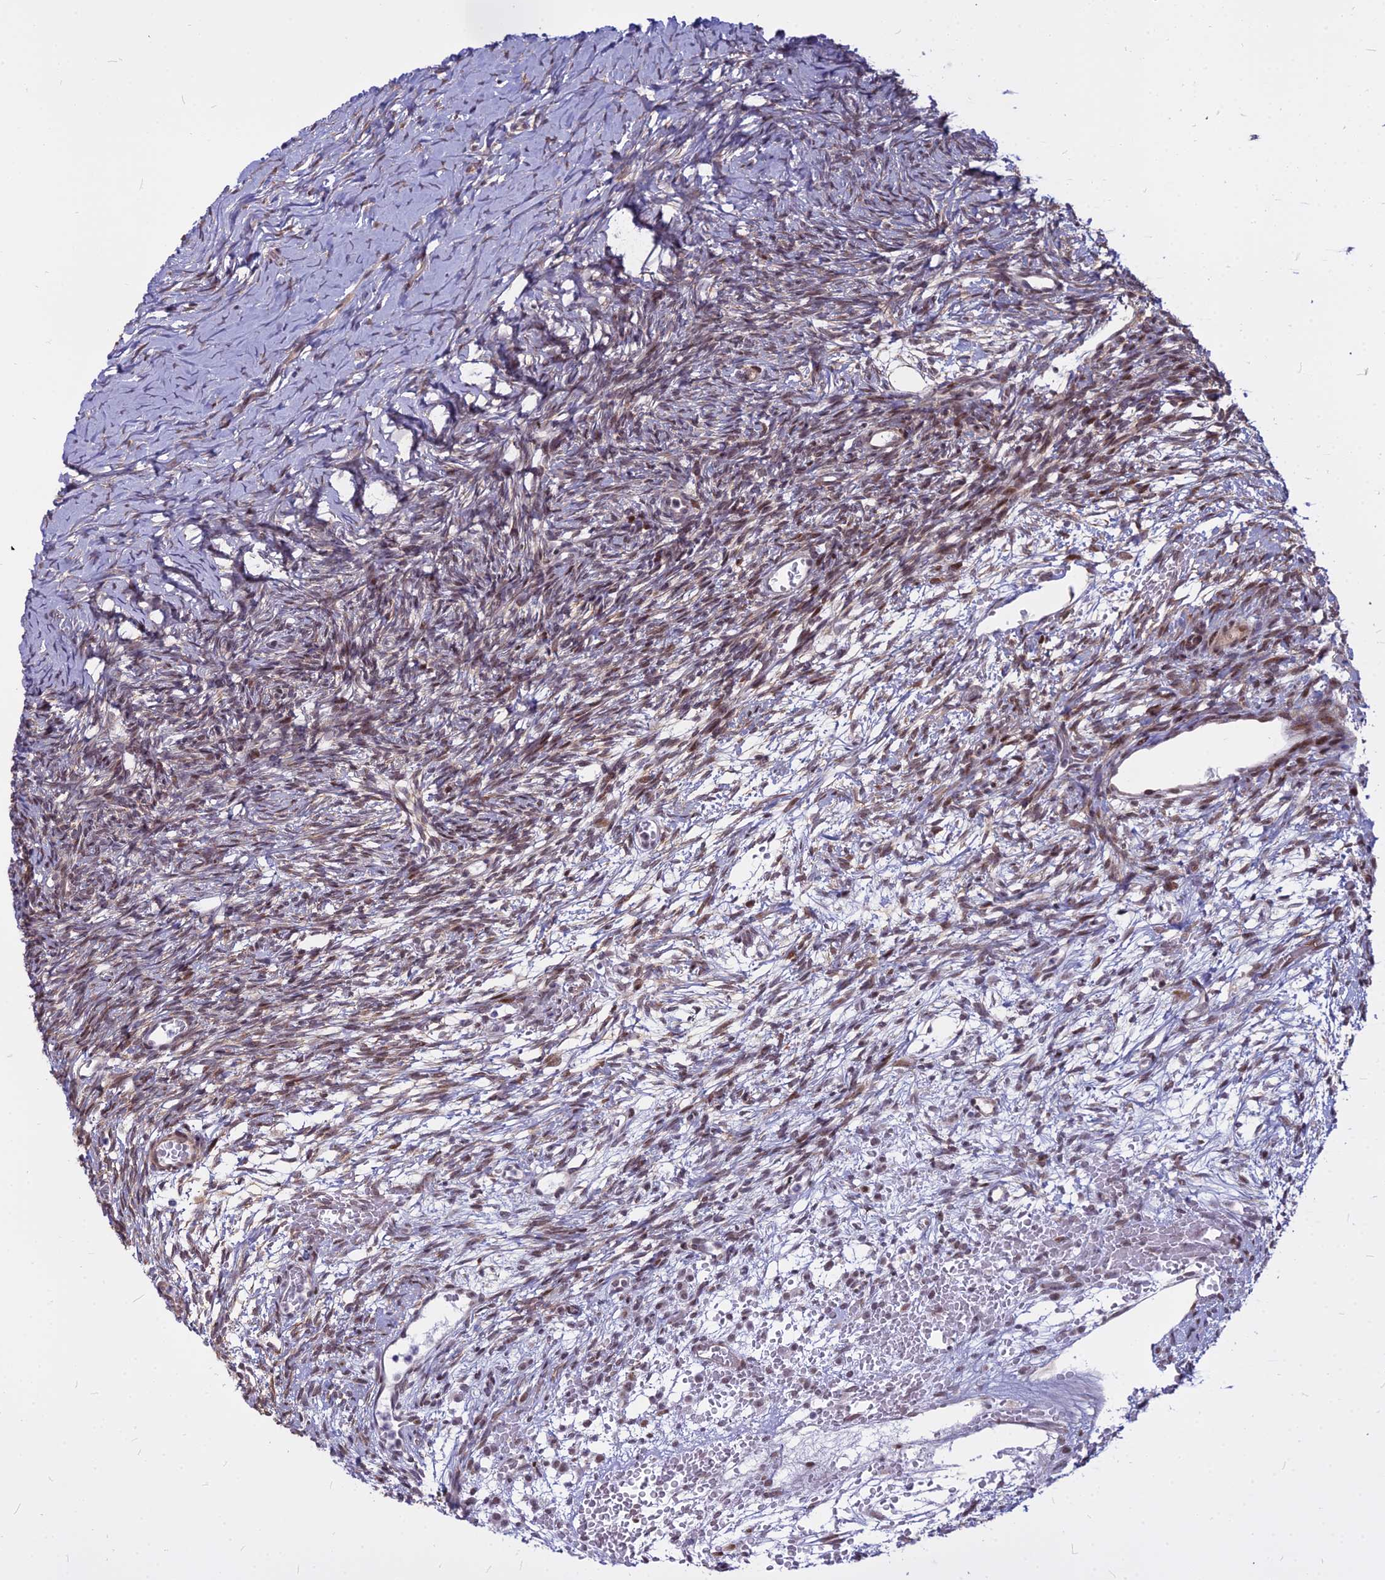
{"staining": {"intensity": "moderate", "quantity": ">75%", "location": "nuclear"}, "tissue": "ovary", "cell_type": "Follicle cells", "image_type": "normal", "snomed": [{"axis": "morphology", "description": "Normal tissue, NOS"}, {"axis": "topography", "description": "Ovary"}], "caption": "Protein analysis of normal ovary reveals moderate nuclear positivity in about >75% of follicle cells. The protein is stained brown, and the nuclei are stained in blue (DAB (3,3'-diaminobenzidine) IHC with brightfield microscopy, high magnification).", "gene": "ALG10B", "patient": {"sex": "female", "age": 39}}